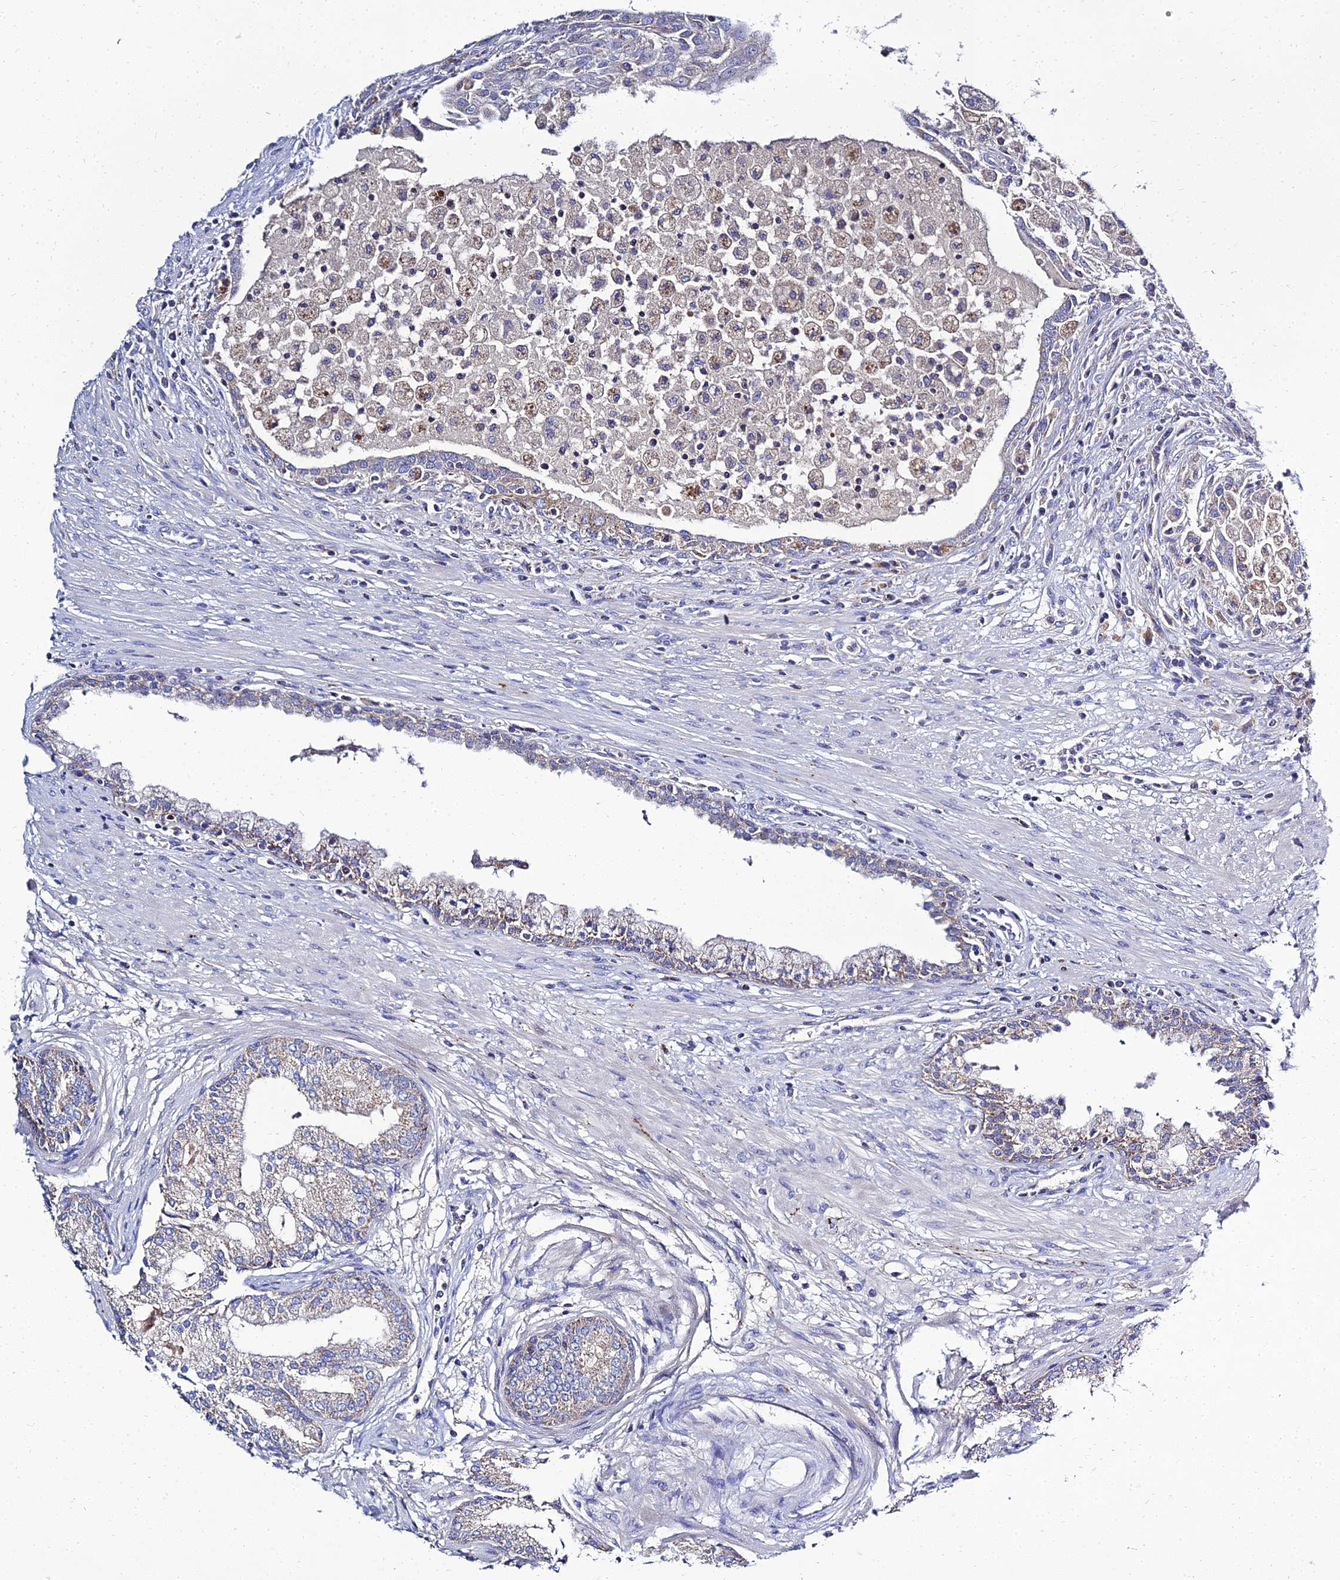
{"staining": {"intensity": "weak", "quantity": ">75%", "location": "cytoplasmic/membranous"}, "tissue": "prostate cancer", "cell_type": "Tumor cells", "image_type": "cancer", "snomed": [{"axis": "morphology", "description": "Adenocarcinoma, High grade"}, {"axis": "topography", "description": "Prostate"}], "caption": "A brown stain shows weak cytoplasmic/membranous expression of a protein in prostate adenocarcinoma (high-grade) tumor cells.", "gene": "NPY", "patient": {"sex": "male", "age": 67}}